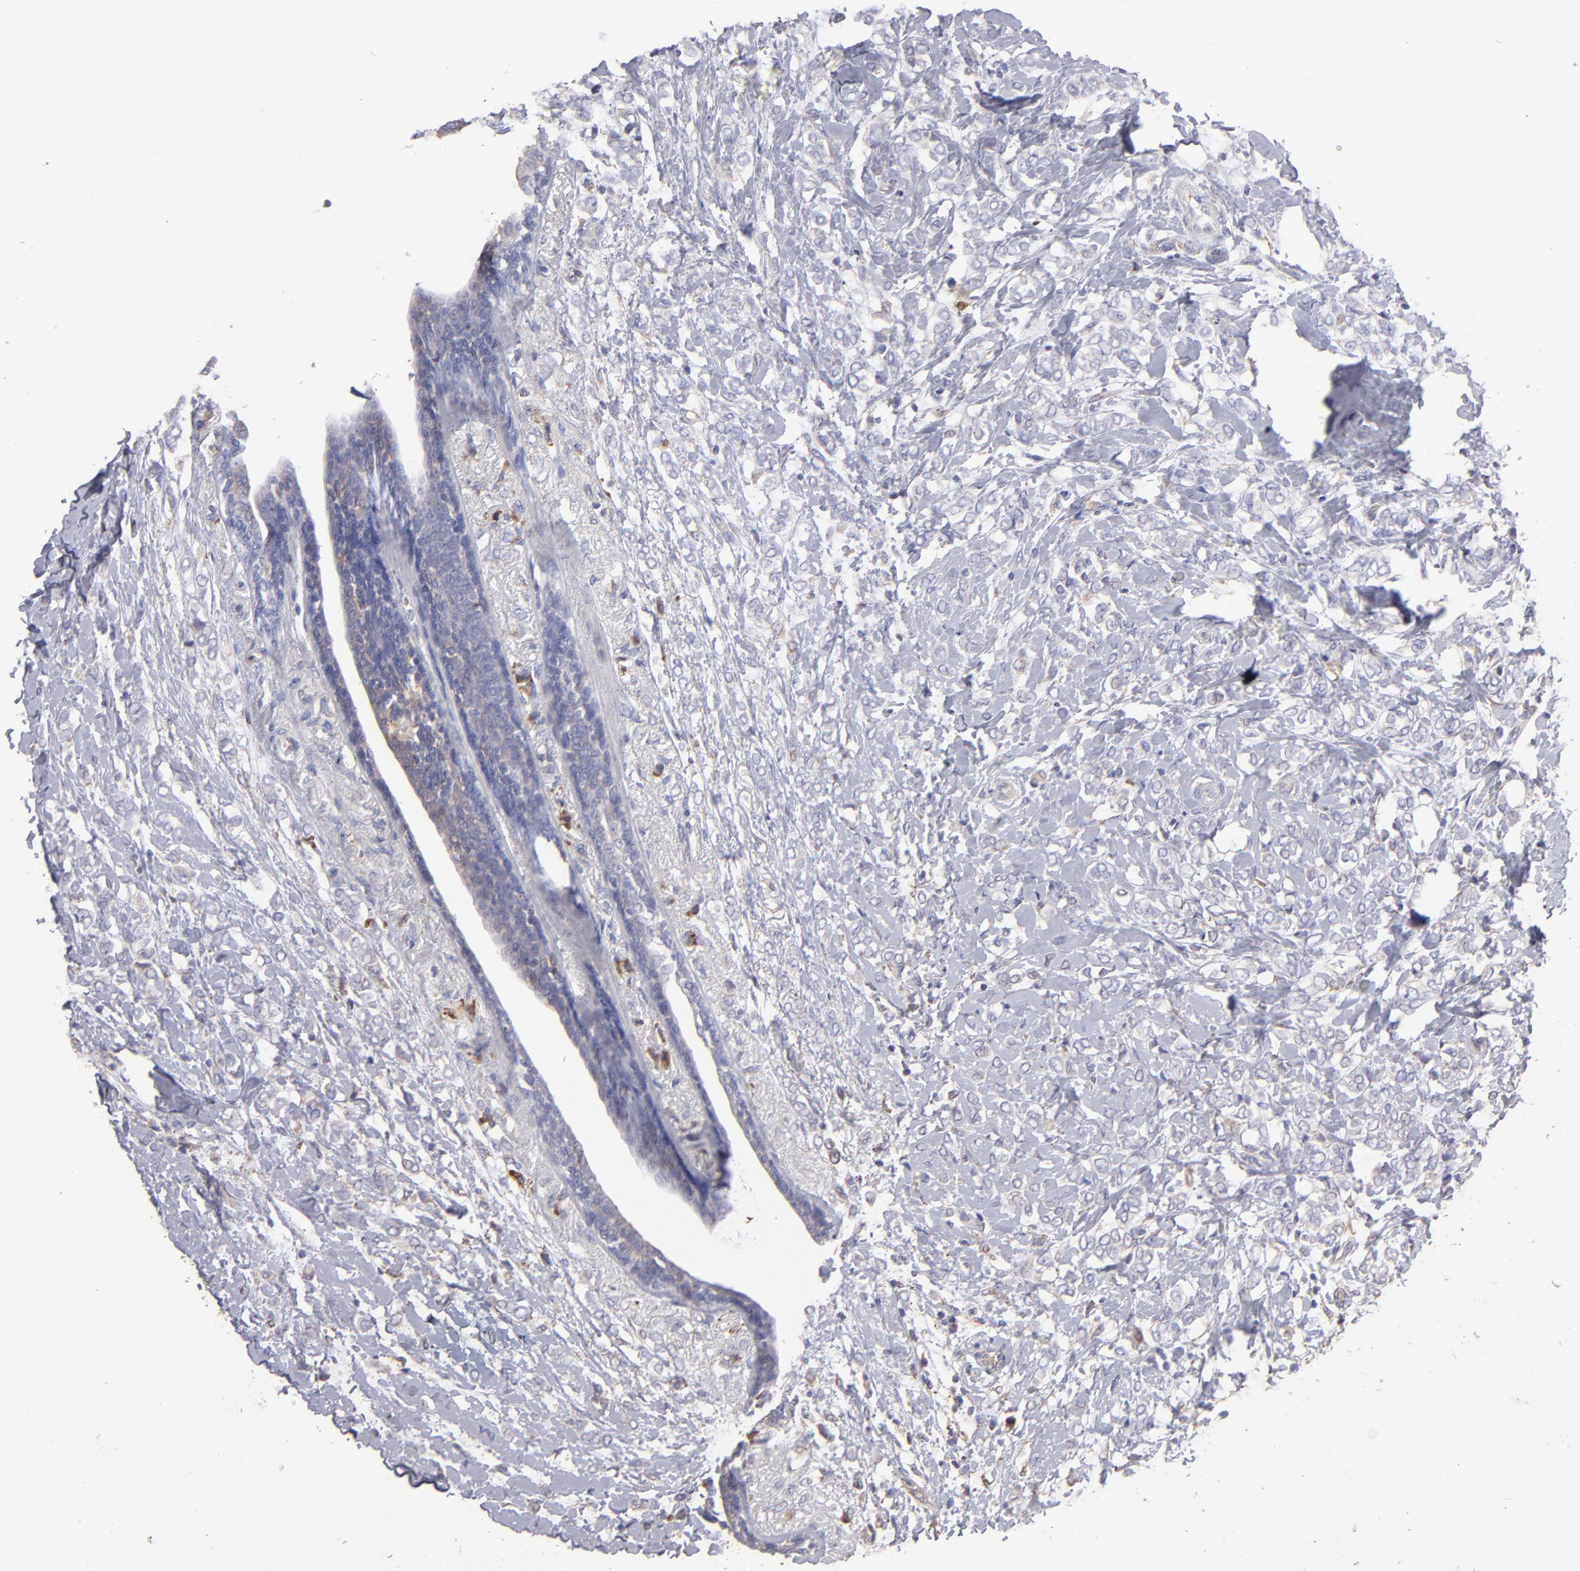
{"staining": {"intensity": "weak", "quantity": ">75%", "location": "cytoplasmic/membranous"}, "tissue": "breast cancer", "cell_type": "Tumor cells", "image_type": "cancer", "snomed": [{"axis": "morphology", "description": "Normal tissue, NOS"}, {"axis": "morphology", "description": "Lobular carcinoma"}, {"axis": "topography", "description": "Breast"}], "caption": "A brown stain shows weak cytoplasmic/membranous expression of a protein in breast cancer tumor cells. Using DAB (3,3'-diaminobenzidine) (brown) and hematoxylin (blue) stains, captured at high magnification using brightfield microscopy.", "gene": "CALR", "patient": {"sex": "female", "age": 47}}